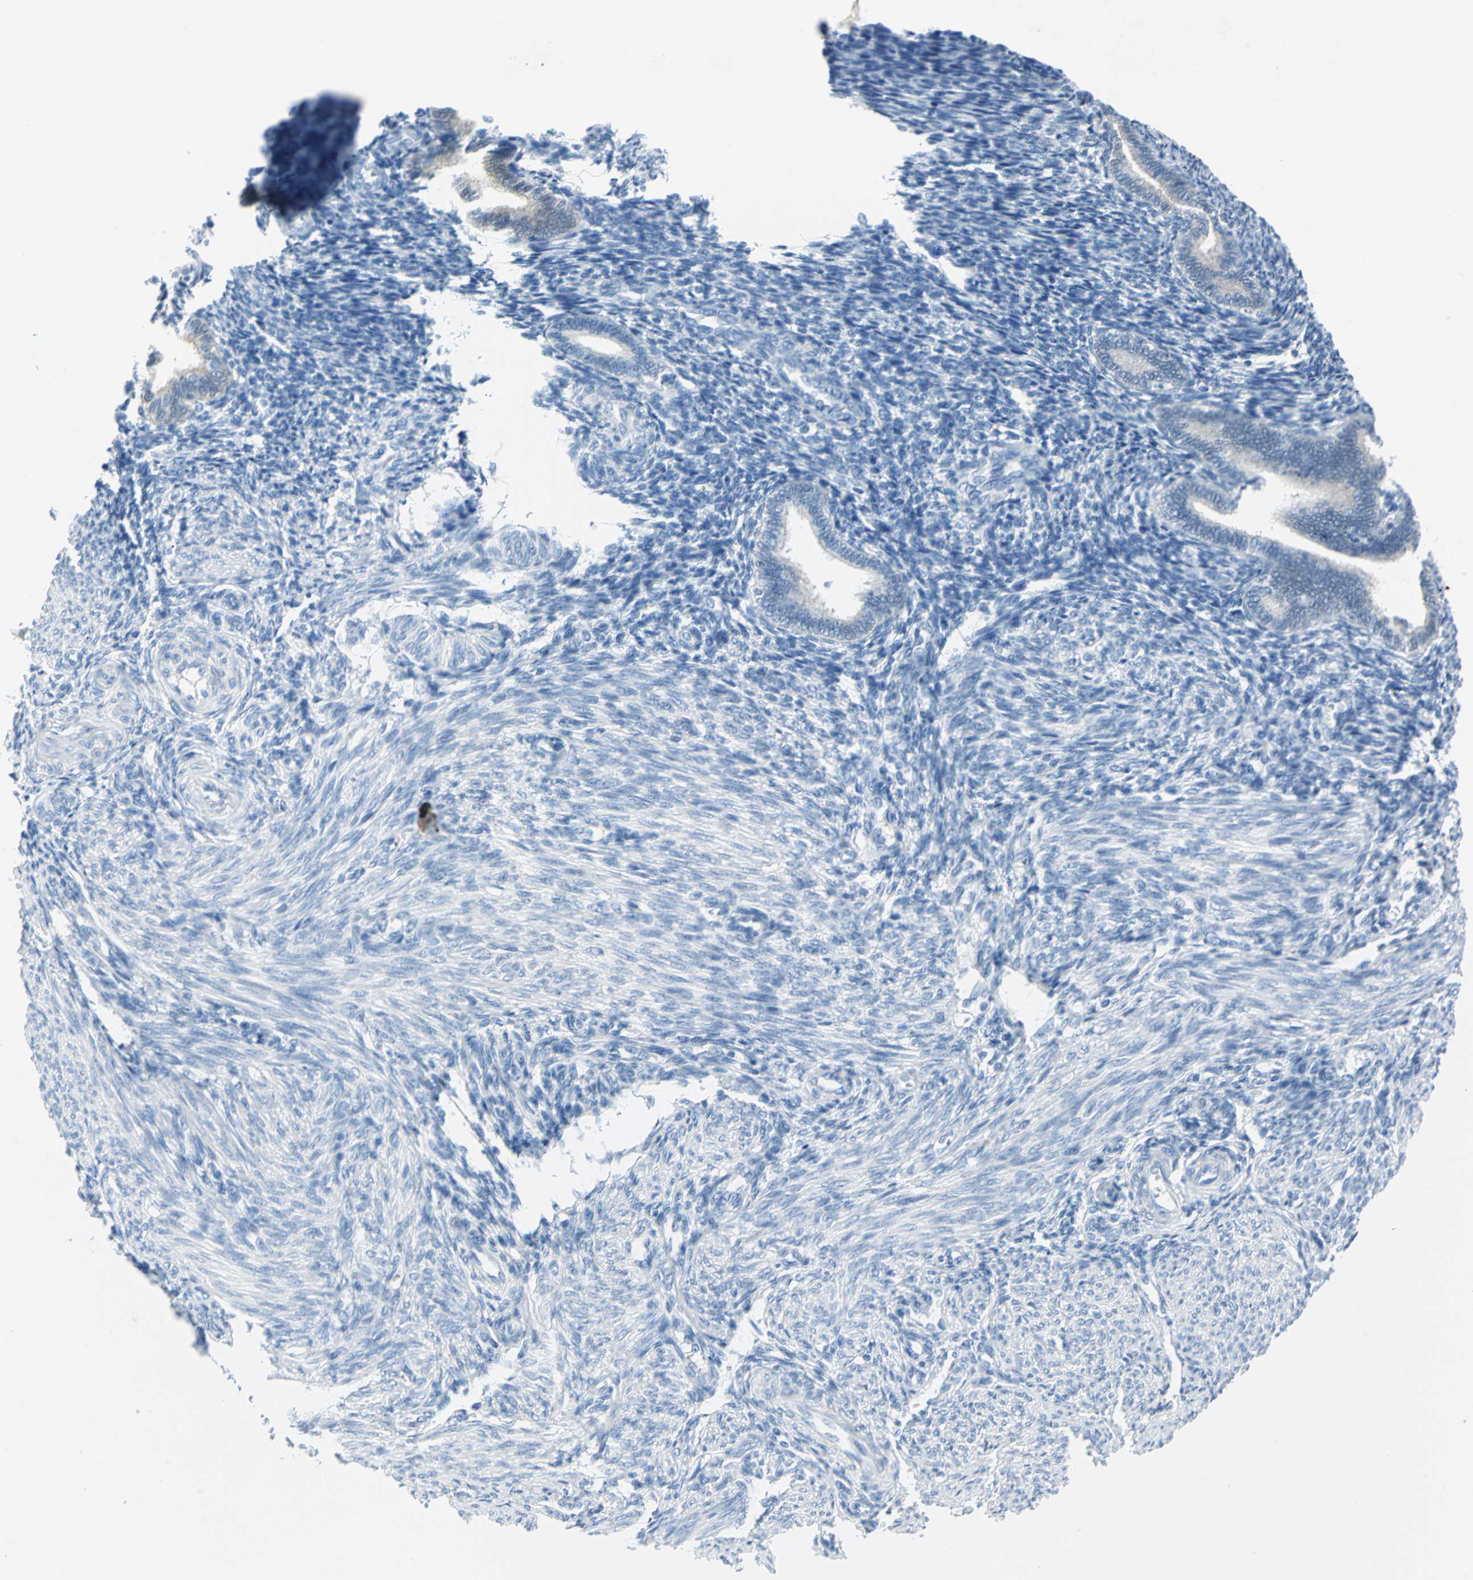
{"staining": {"intensity": "negative", "quantity": "none", "location": "none"}, "tissue": "endometrium", "cell_type": "Cells in endometrial stroma", "image_type": "normal", "snomed": [{"axis": "morphology", "description": "Normal tissue, NOS"}, {"axis": "topography", "description": "Endometrium"}], "caption": "This photomicrograph is of unremarkable endometrium stained with immunohistochemistry to label a protein in brown with the nuclei are counter-stained blue. There is no staining in cells in endometrial stroma. (DAB (3,3'-diaminobenzidine) immunohistochemistry, high magnification).", "gene": "SFN", "patient": {"sex": "female", "age": 27}}